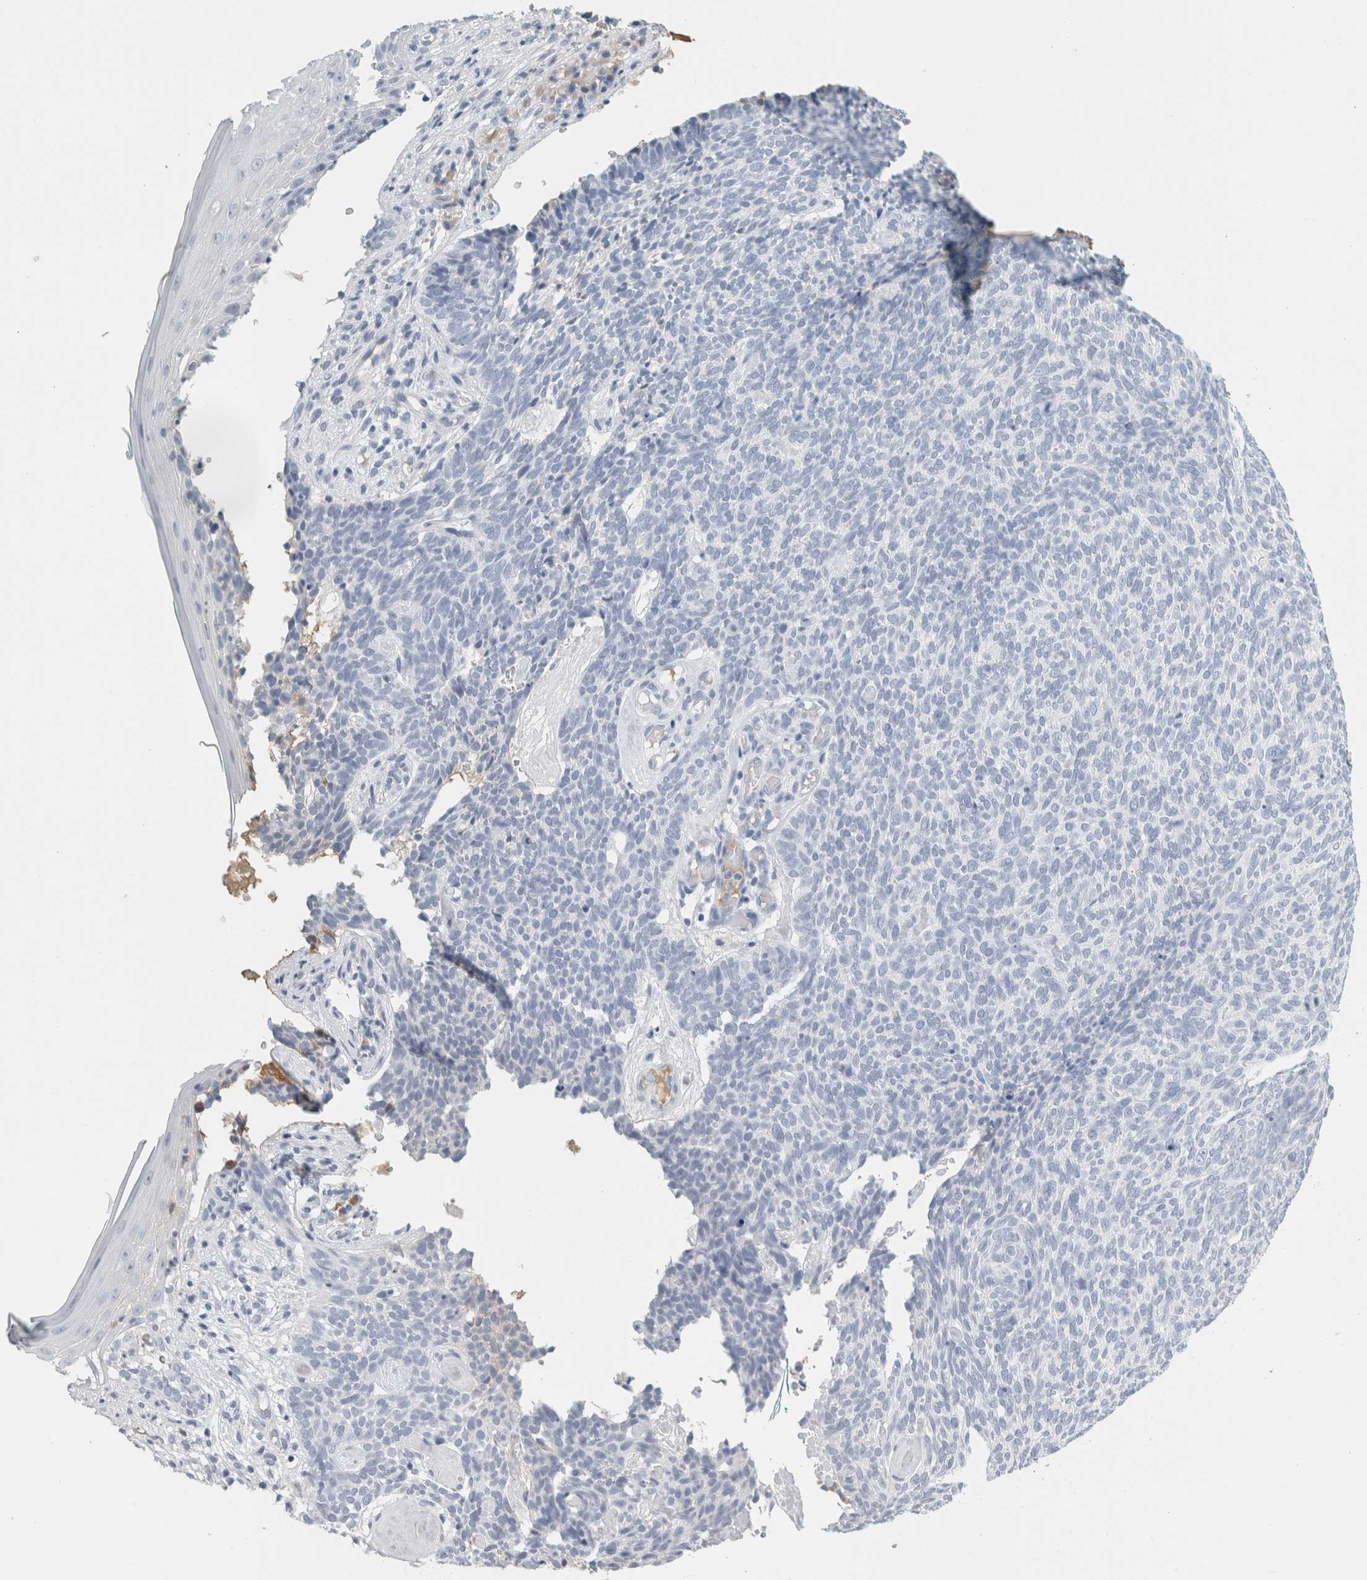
{"staining": {"intensity": "negative", "quantity": "none", "location": "none"}, "tissue": "skin cancer", "cell_type": "Tumor cells", "image_type": "cancer", "snomed": [{"axis": "morphology", "description": "Basal cell carcinoma"}, {"axis": "topography", "description": "Skin"}], "caption": "Immunohistochemistry (IHC) histopathology image of human skin cancer (basal cell carcinoma) stained for a protein (brown), which reveals no staining in tumor cells.", "gene": "TSPAN8", "patient": {"sex": "female", "age": 84}}